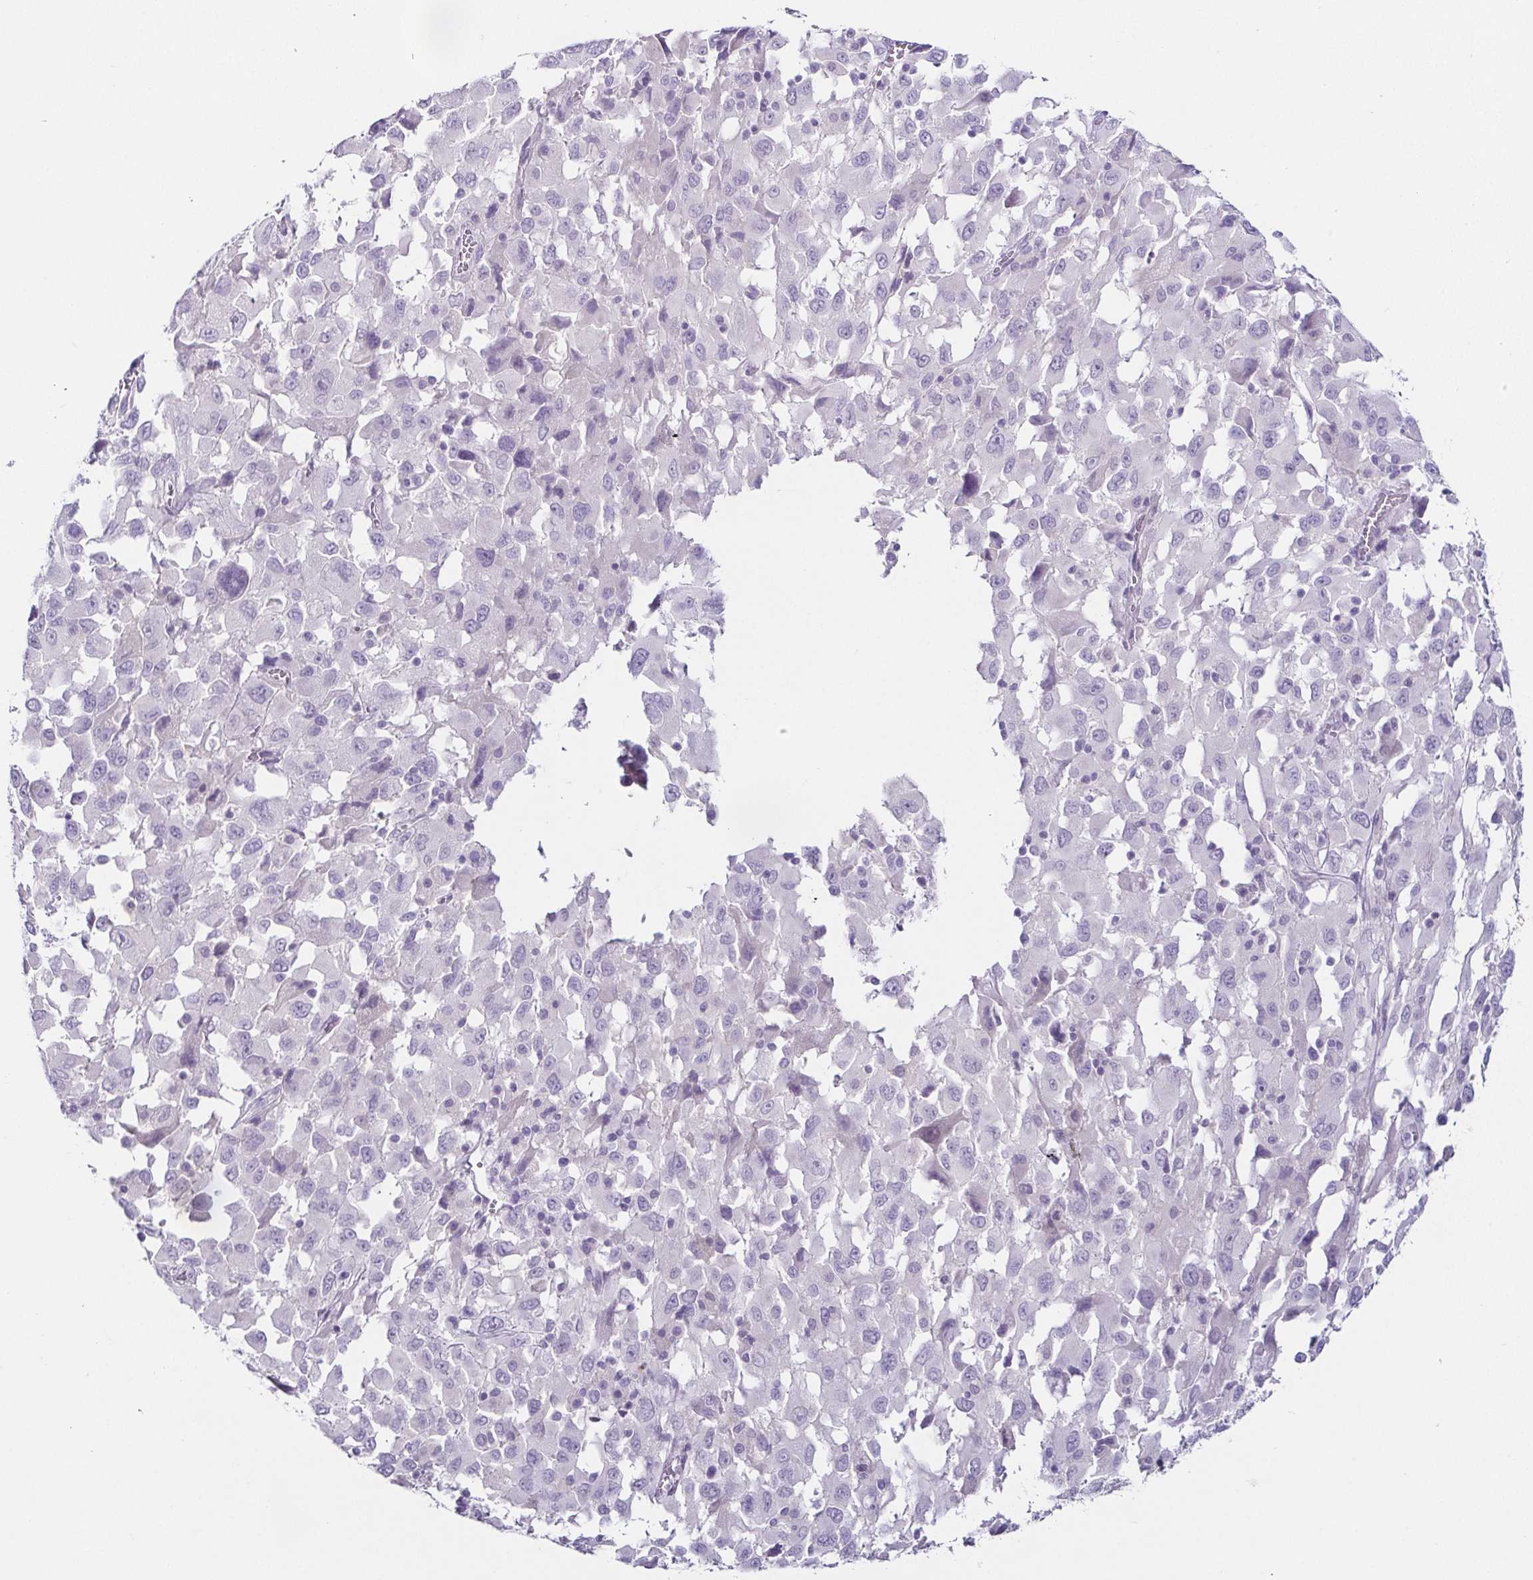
{"staining": {"intensity": "negative", "quantity": "none", "location": "none"}, "tissue": "melanoma", "cell_type": "Tumor cells", "image_type": "cancer", "snomed": [{"axis": "morphology", "description": "Malignant melanoma, Metastatic site"}, {"axis": "topography", "description": "Soft tissue"}], "caption": "A histopathology image of human melanoma is negative for staining in tumor cells.", "gene": "TP73", "patient": {"sex": "male", "age": 50}}